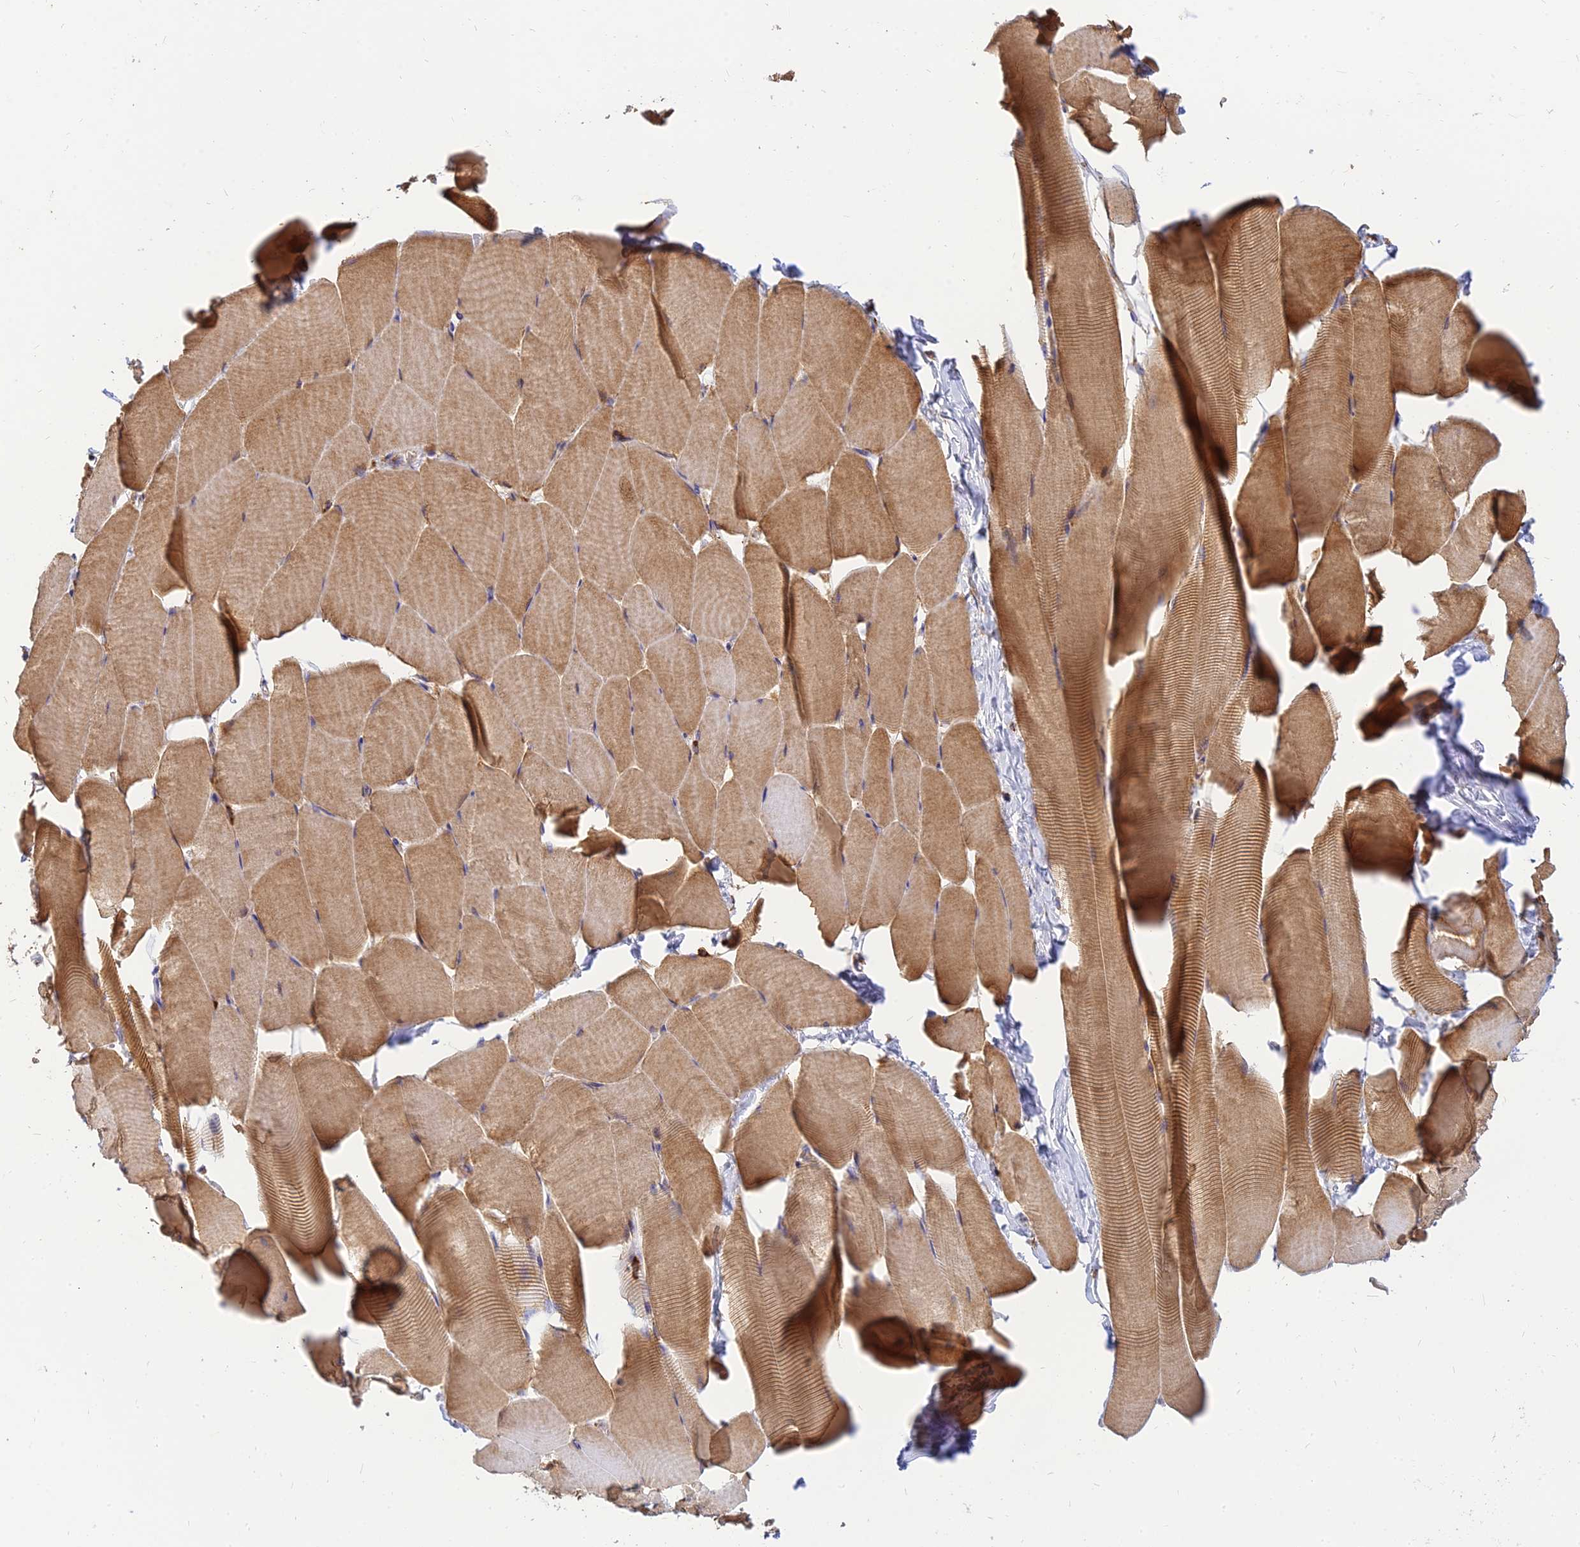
{"staining": {"intensity": "moderate", "quantity": ">75%", "location": "cytoplasmic/membranous"}, "tissue": "skeletal muscle", "cell_type": "Myocytes", "image_type": "normal", "snomed": [{"axis": "morphology", "description": "Normal tissue, NOS"}, {"axis": "topography", "description": "Skeletal muscle"}], "caption": "IHC (DAB (3,3'-diaminobenzidine)) staining of unremarkable human skeletal muscle exhibits moderate cytoplasmic/membranous protein positivity in about >75% of myocytes.", "gene": "THUMPD2", "patient": {"sex": "male", "age": 25}}